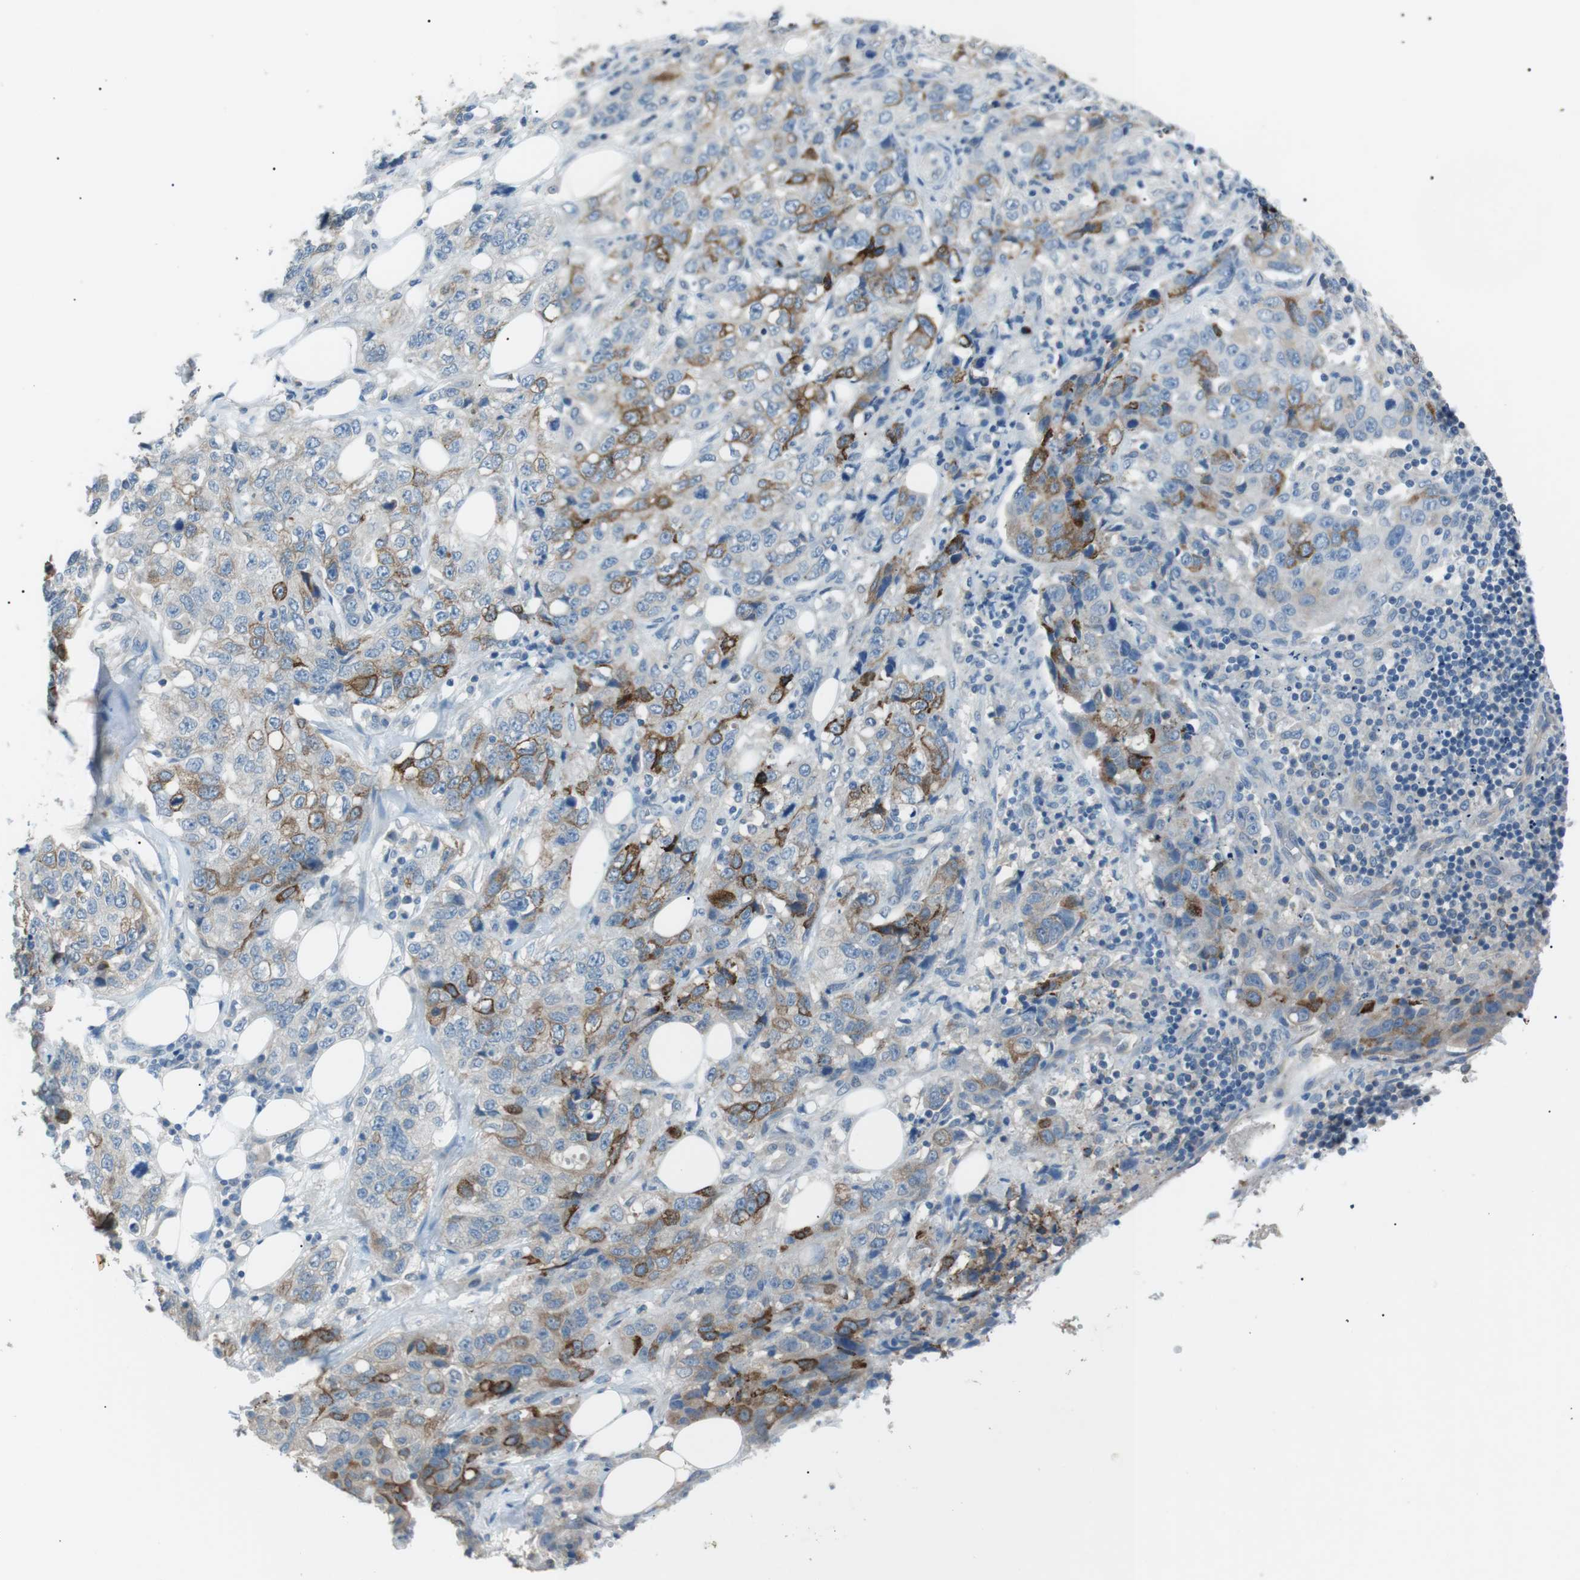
{"staining": {"intensity": "moderate", "quantity": "<25%", "location": "cytoplasmic/membranous"}, "tissue": "stomach cancer", "cell_type": "Tumor cells", "image_type": "cancer", "snomed": [{"axis": "morphology", "description": "Adenocarcinoma, NOS"}, {"axis": "topography", "description": "Stomach"}], "caption": "Protein staining reveals moderate cytoplasmic/membranous expression in about <25% of tumor cells in stomach adenocarcinoma.", "gene": "CDH26", "patient": {"sex": "male", "age": 48}}